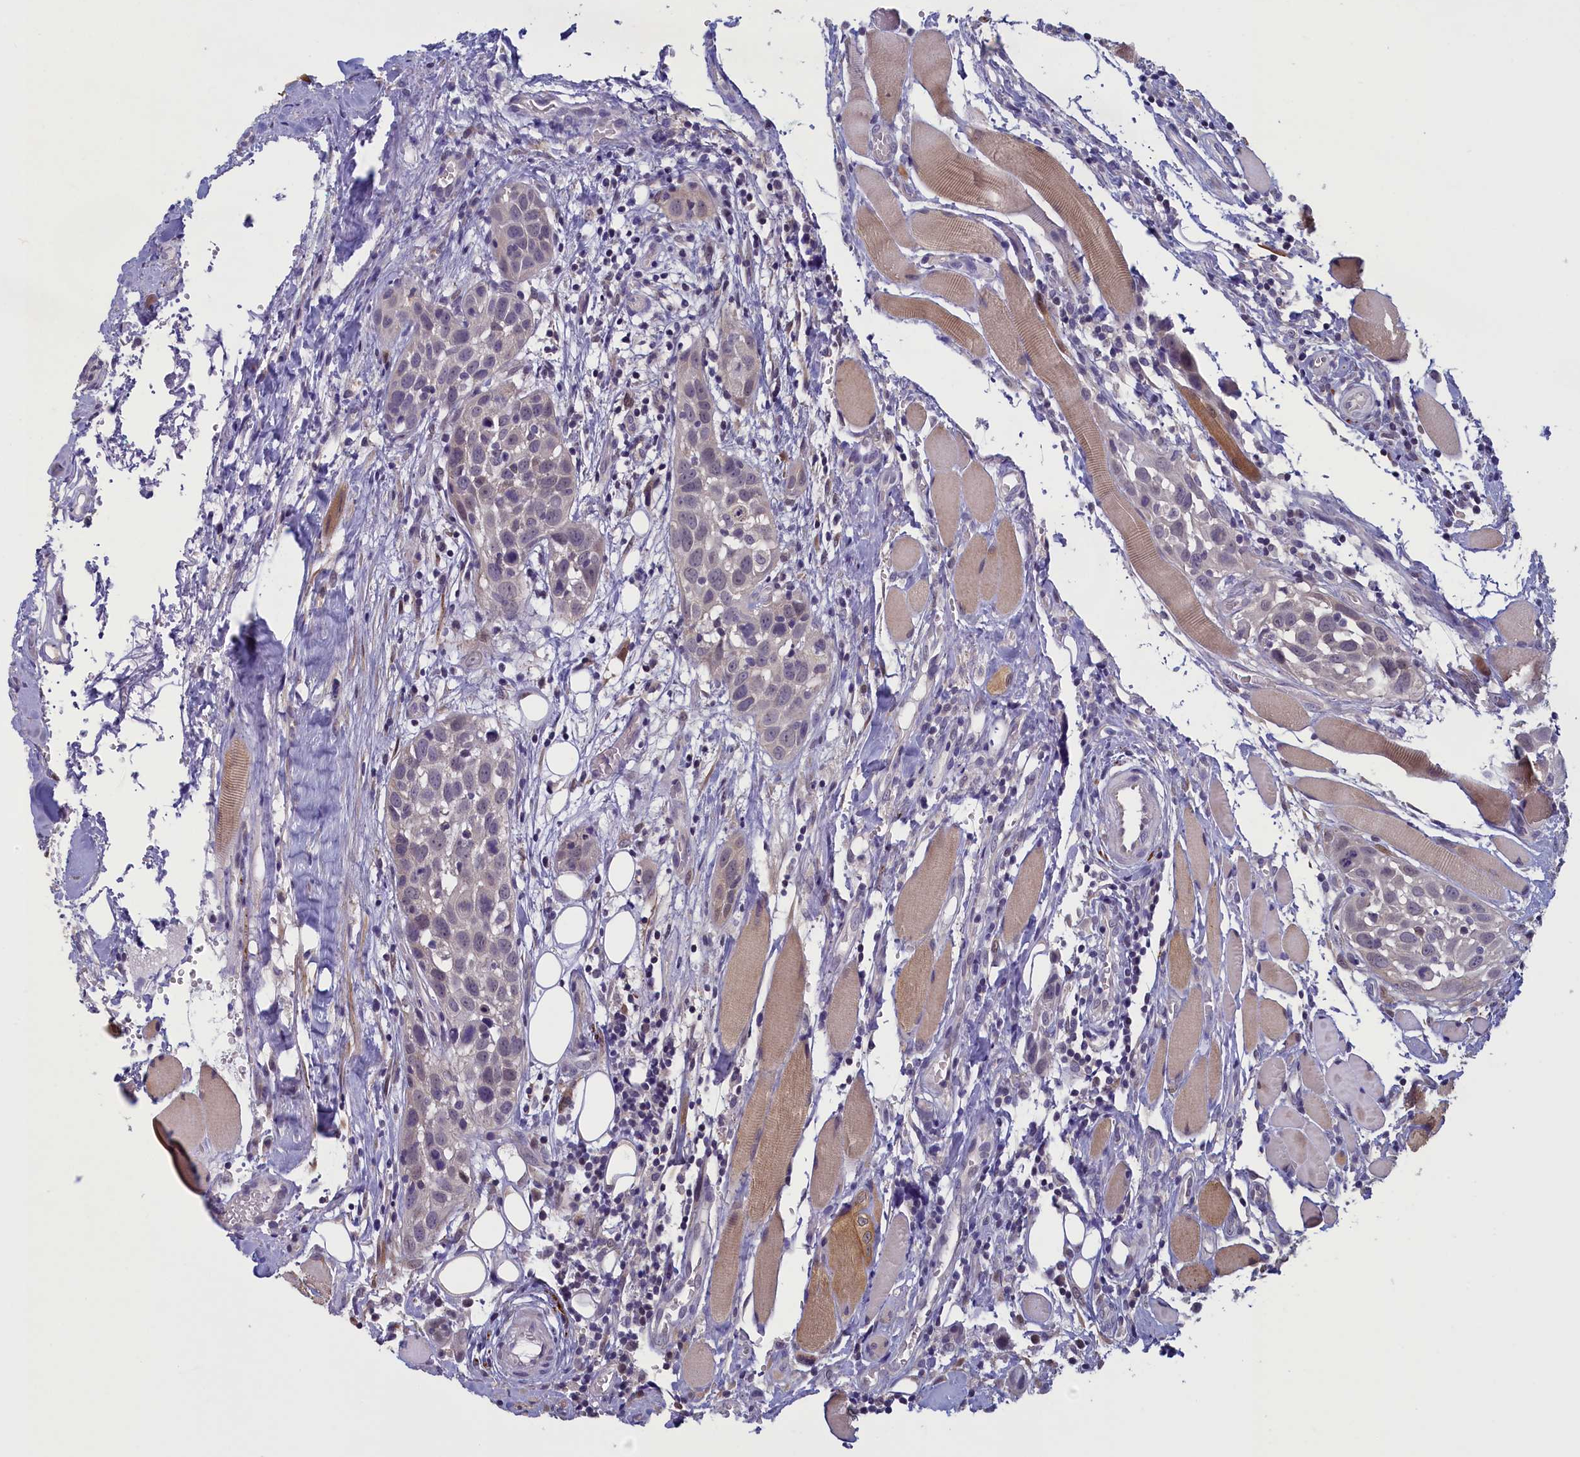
{"staining": {"intensity": "negative", "quantity": "none", "location": "none"}, "tissue": "head and neck cancer", "cell_type": "Tumor cells", "image_type": "cancer", "snomed": [{"axis": "morphology", "description": "Squamous cell carcinoma, NOS"}, {"axis": "topography", "description": "Oral tissue"}, {"axis": "topography", "description": "Head-Neck"}], "caption": "Tumor cells are negative for protein expression in human head and neck cancer (squamous cell carcinoma).", "gene": "UCHL3", "patient": {"sex": "female", "age": 50}}